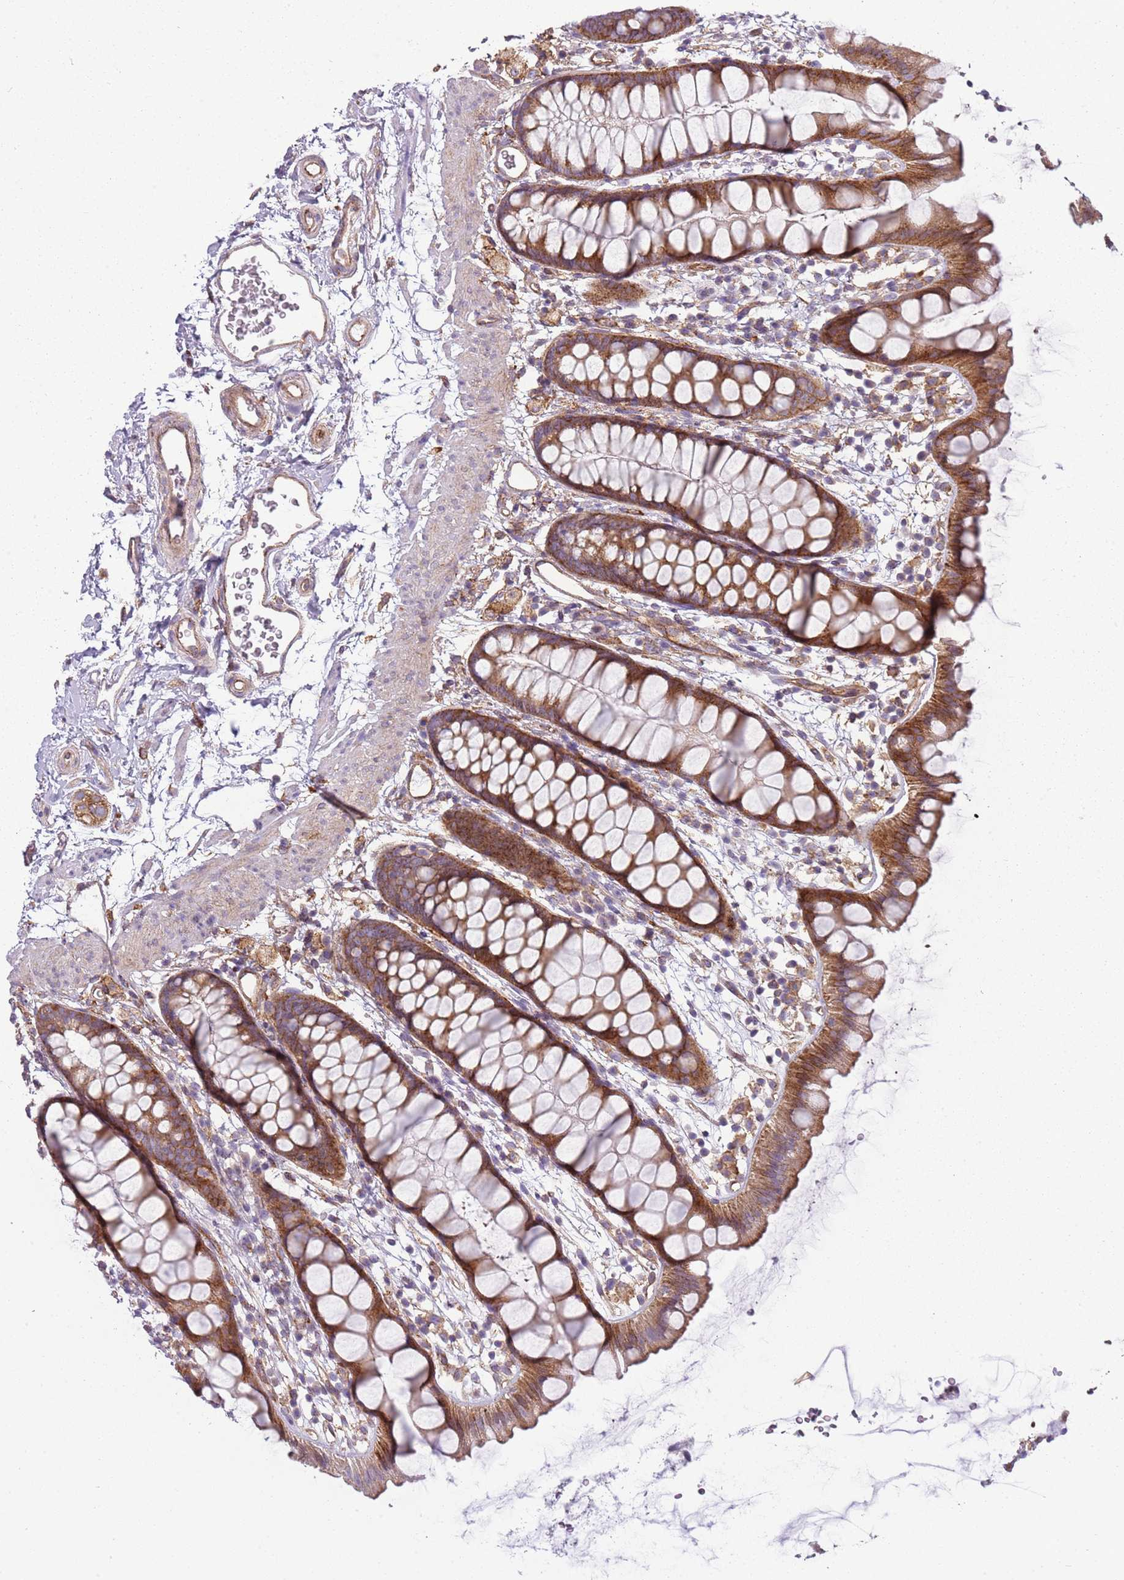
{"staining": {"intensity": "moderate", "quantity": ">75%", "location": "cytoplasmic/membranous"}, "tissue": "rectum", "cell_type": "Glandular cells", "image_type": "normal", "snomed": [{"axis": "morphology", "description": "Normal tissue, NOS"}, {"axis": "topography", "description": "Rectum"}], "caption": "Immunohistochemistry photomicrograph of unremarkable human rectum stained for a protein (brown), which shows medium levels of moderate cytoplasmic/membranous staining in approximately >75% of glandular cells.", "gene": "SNX1", "patient": {"sex": "female", "age": 65}}